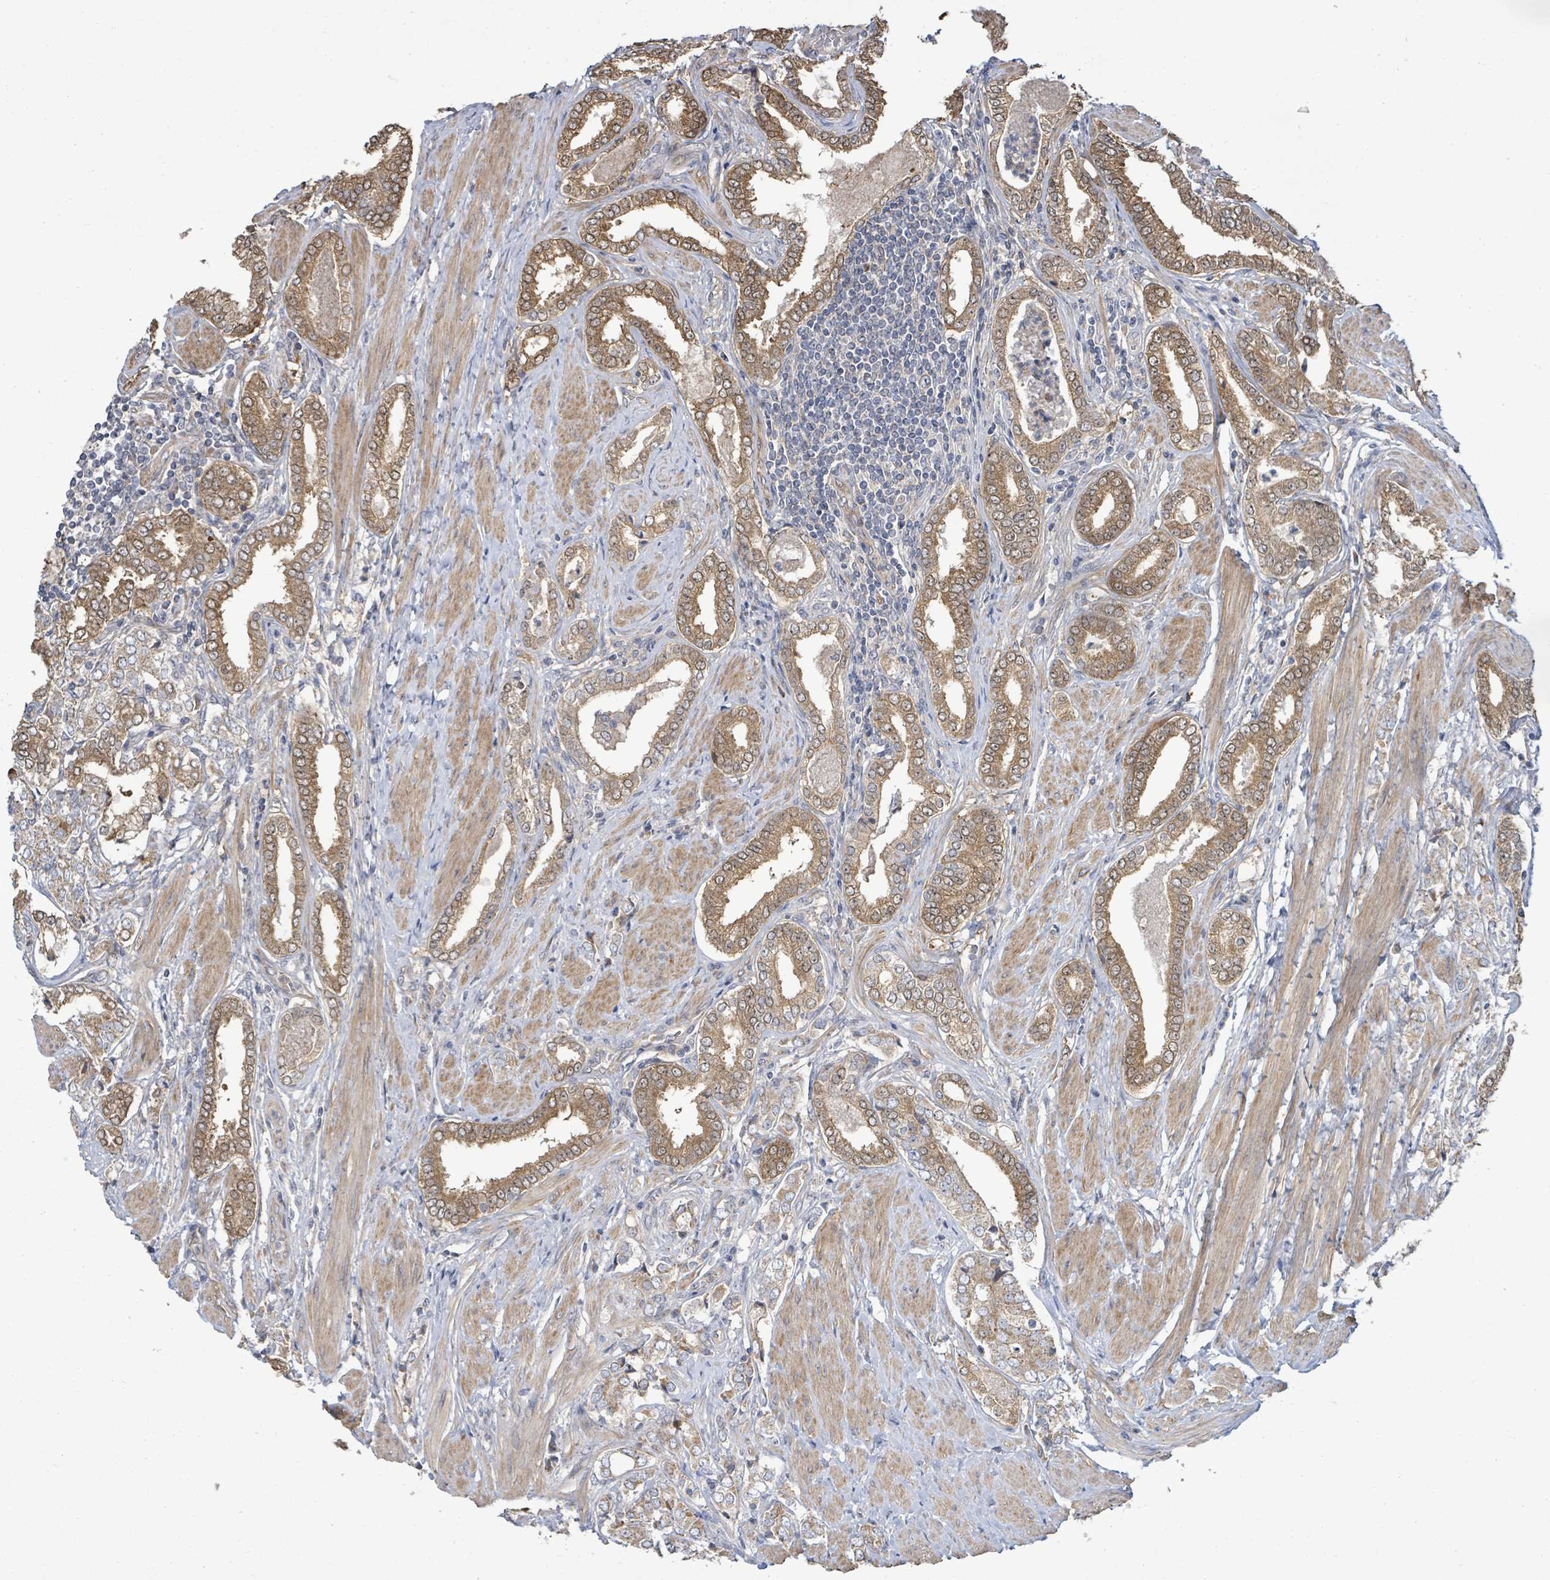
{"staining": {"intensity": "moderate", "quantity": ">75%", "location": "cytoplasmic/membranous"}, "tissue": "prostate cancer", "cell_type": "Tumor cells", "image_type": "cancer", "snomed": [{"axis": "morphology", "description": "Adenocarcinoma, High grade"}, {"axis": "topography", "description": "Prostate"}], "caption": "Prostate cancer (adenocarcinoma (high-grade)) stained with a protein marker exhibits moderate staining in tumor cells.", "gene": "KBTBD11", "patient": {"sex": "male", "age": 71}}